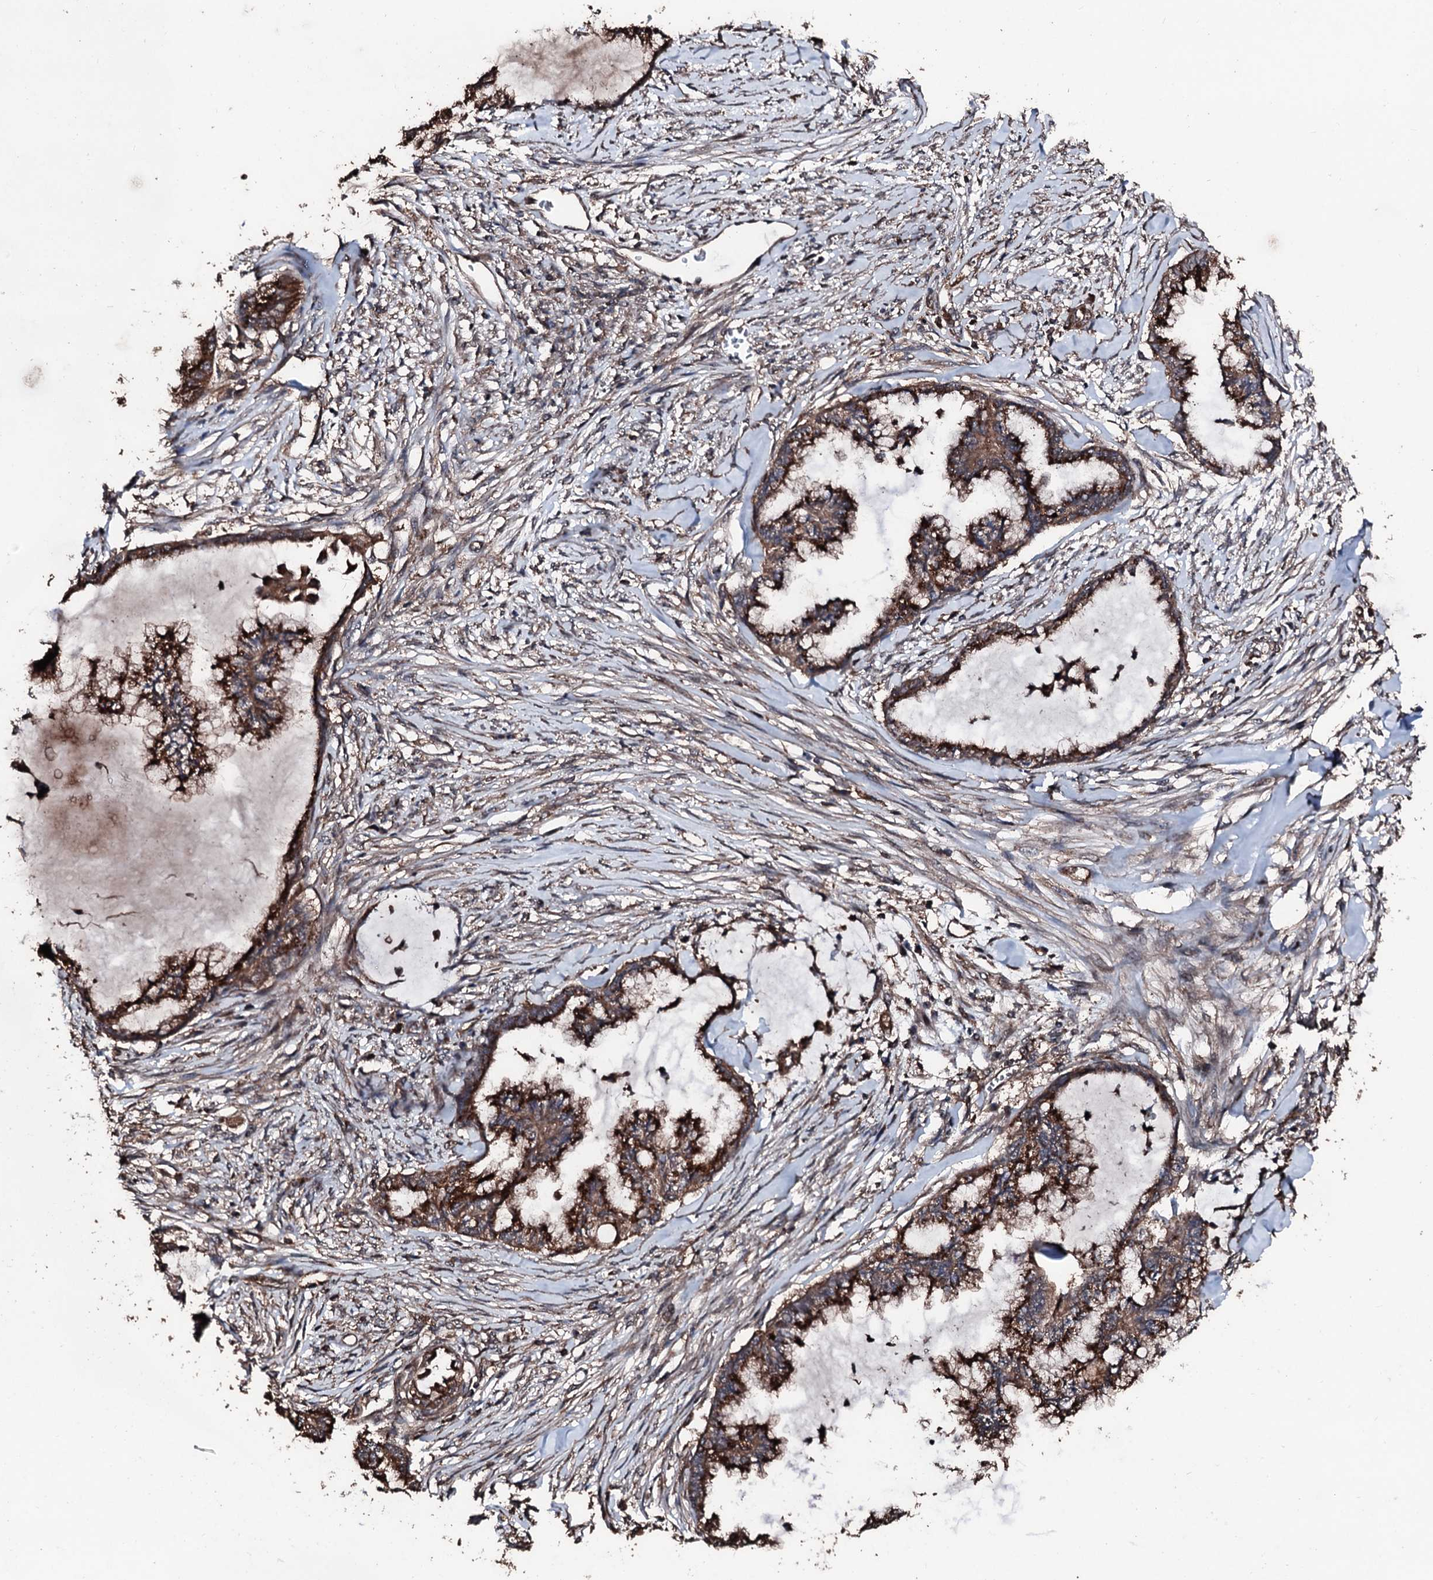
{"staining": {"intensity": "strong", "quantity": ">75%", "location": "cytoplasmic/membranous"}, "tissue": "endometrial cancer", "cell_type": "Tumor cells", "image_type": "cancer", "snomed": [{"axis": "morphology", "description": "Adenocarcinoma, NOS"}, {"axis": "topography", "description": "Endometrium"}], "caption": "Human endometrial cancer stained for a protein (brown) shows strong cytoplasmic/membranous positive positivity in approximately >75% of tumor cells.", "gene": "KIF18A", "patient": {"sex": "female", "age": 86}}